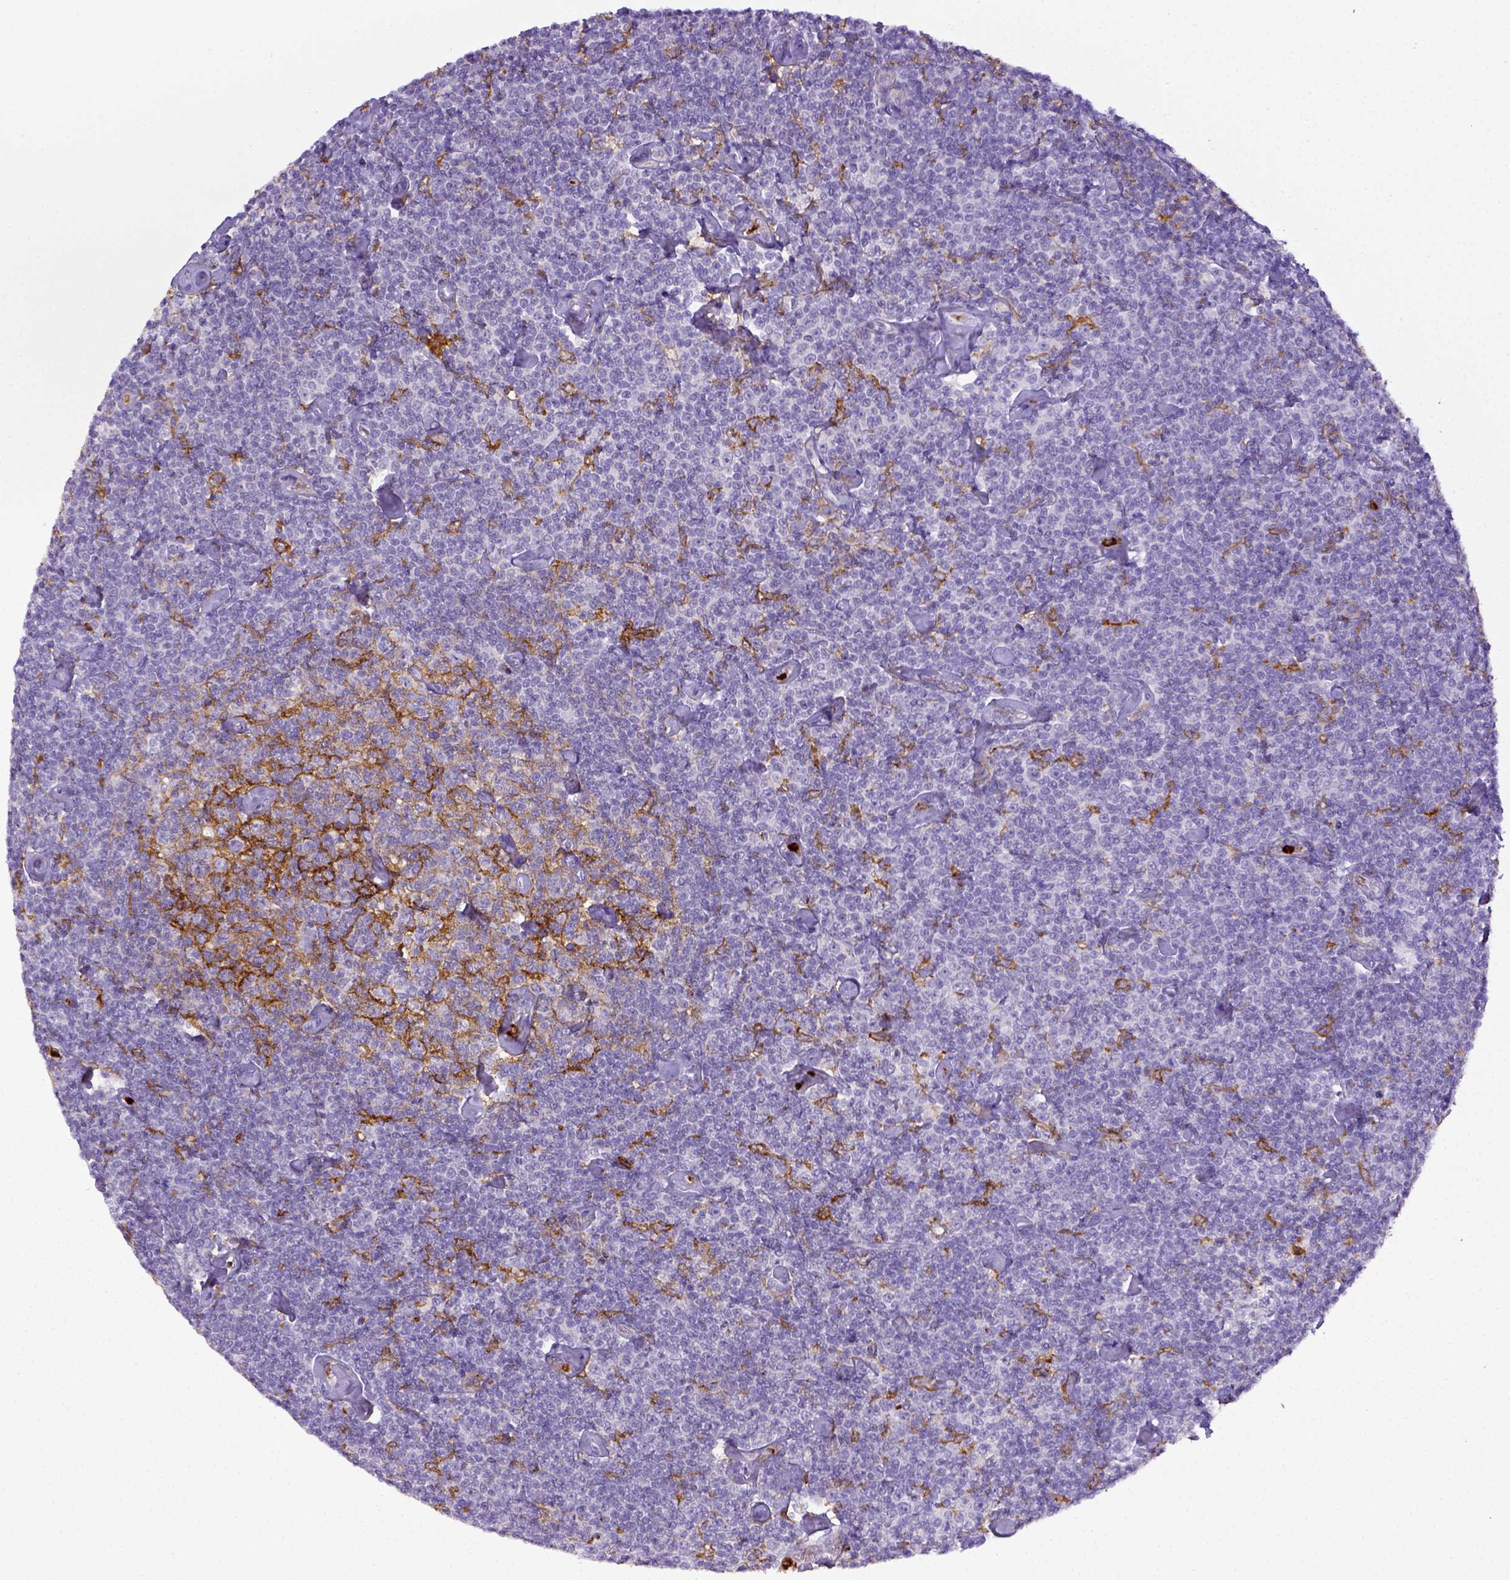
{"staining": {"intensity": "negative", "quantity": "none", "location": "none"}, "tissue": "lymphoma", "cell_type": "Tumor cells", "image_type": "cancer", "snomed": [{"axis": "morphology", "description": "Malignant lymphoma, non-Hodgkin's type, Low grade"}, {"axis": "topography", "description": "Lymph node"}], "caption": "Tumor cells are negative for protein expression in human low-grade malignant lymphoma, non-Hodgkin's type.", "gene": "ITGAM", "patient": {"sex": "male", "age": 81}}